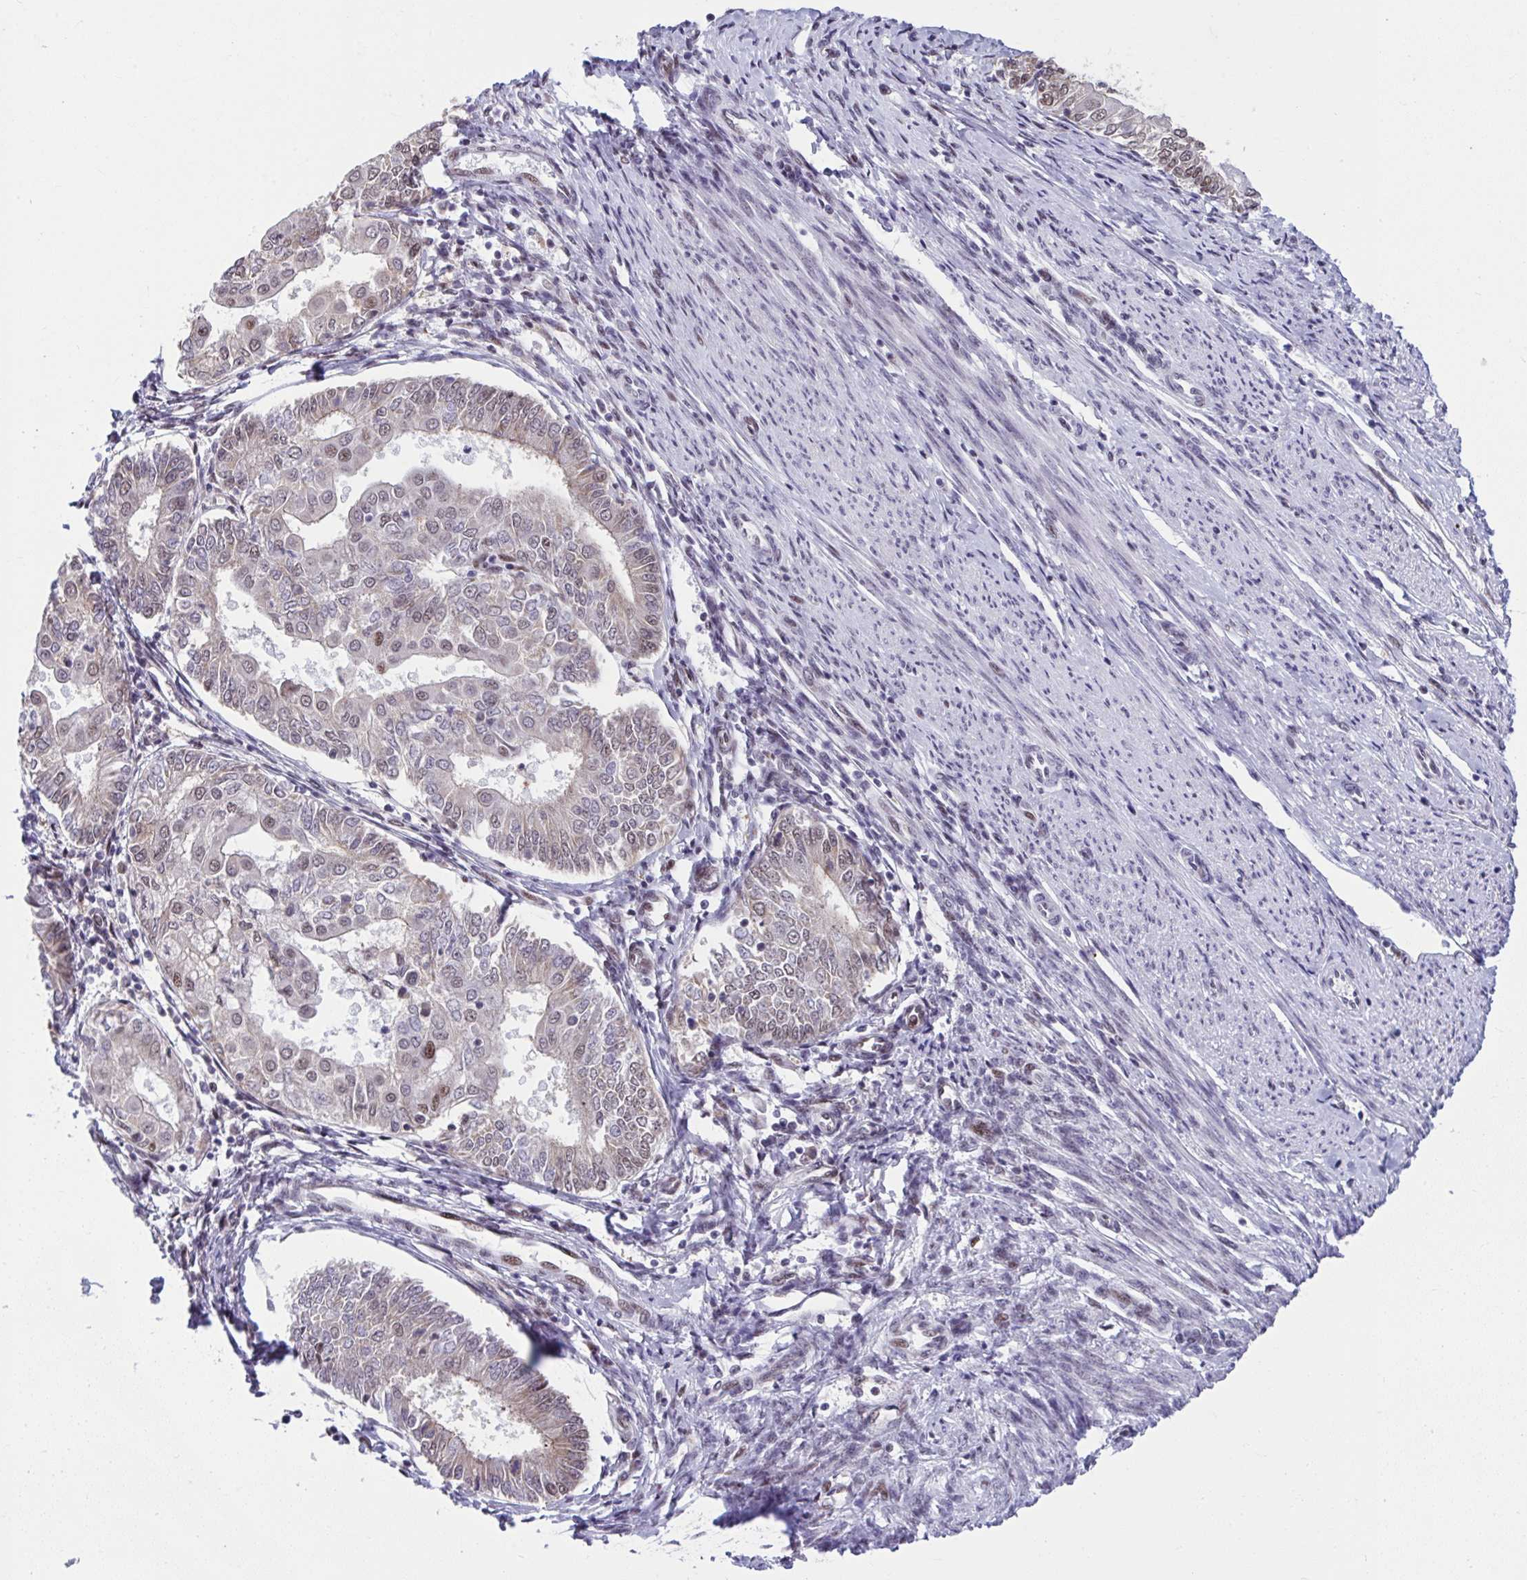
{"staining": {"intensity": "moderate", "quantity": "<25%", "location": "nuclear"}, "tissue": "endometrial cancer", "cell_type": "Tumor cells", "image_type": "cancer", "snomed": [{"axis": "morphology", "description": "Adenocarcinoma, NOS"}, {"axis": "topography", "description": "Endometrium"}], "caption": "Moderate nuclear protein expression is present in about <25% of tumor cells in endometrial cancer (adenocarcinoma). The protein of interest is stained brown, and the nuclei are stained in blue (DAB (3,3'-diaminobenzidine) IHC with brightfield microscopy, high magnification).", "gene": "SLC35C2", "patient": {"sex": "female", "age": 68}}